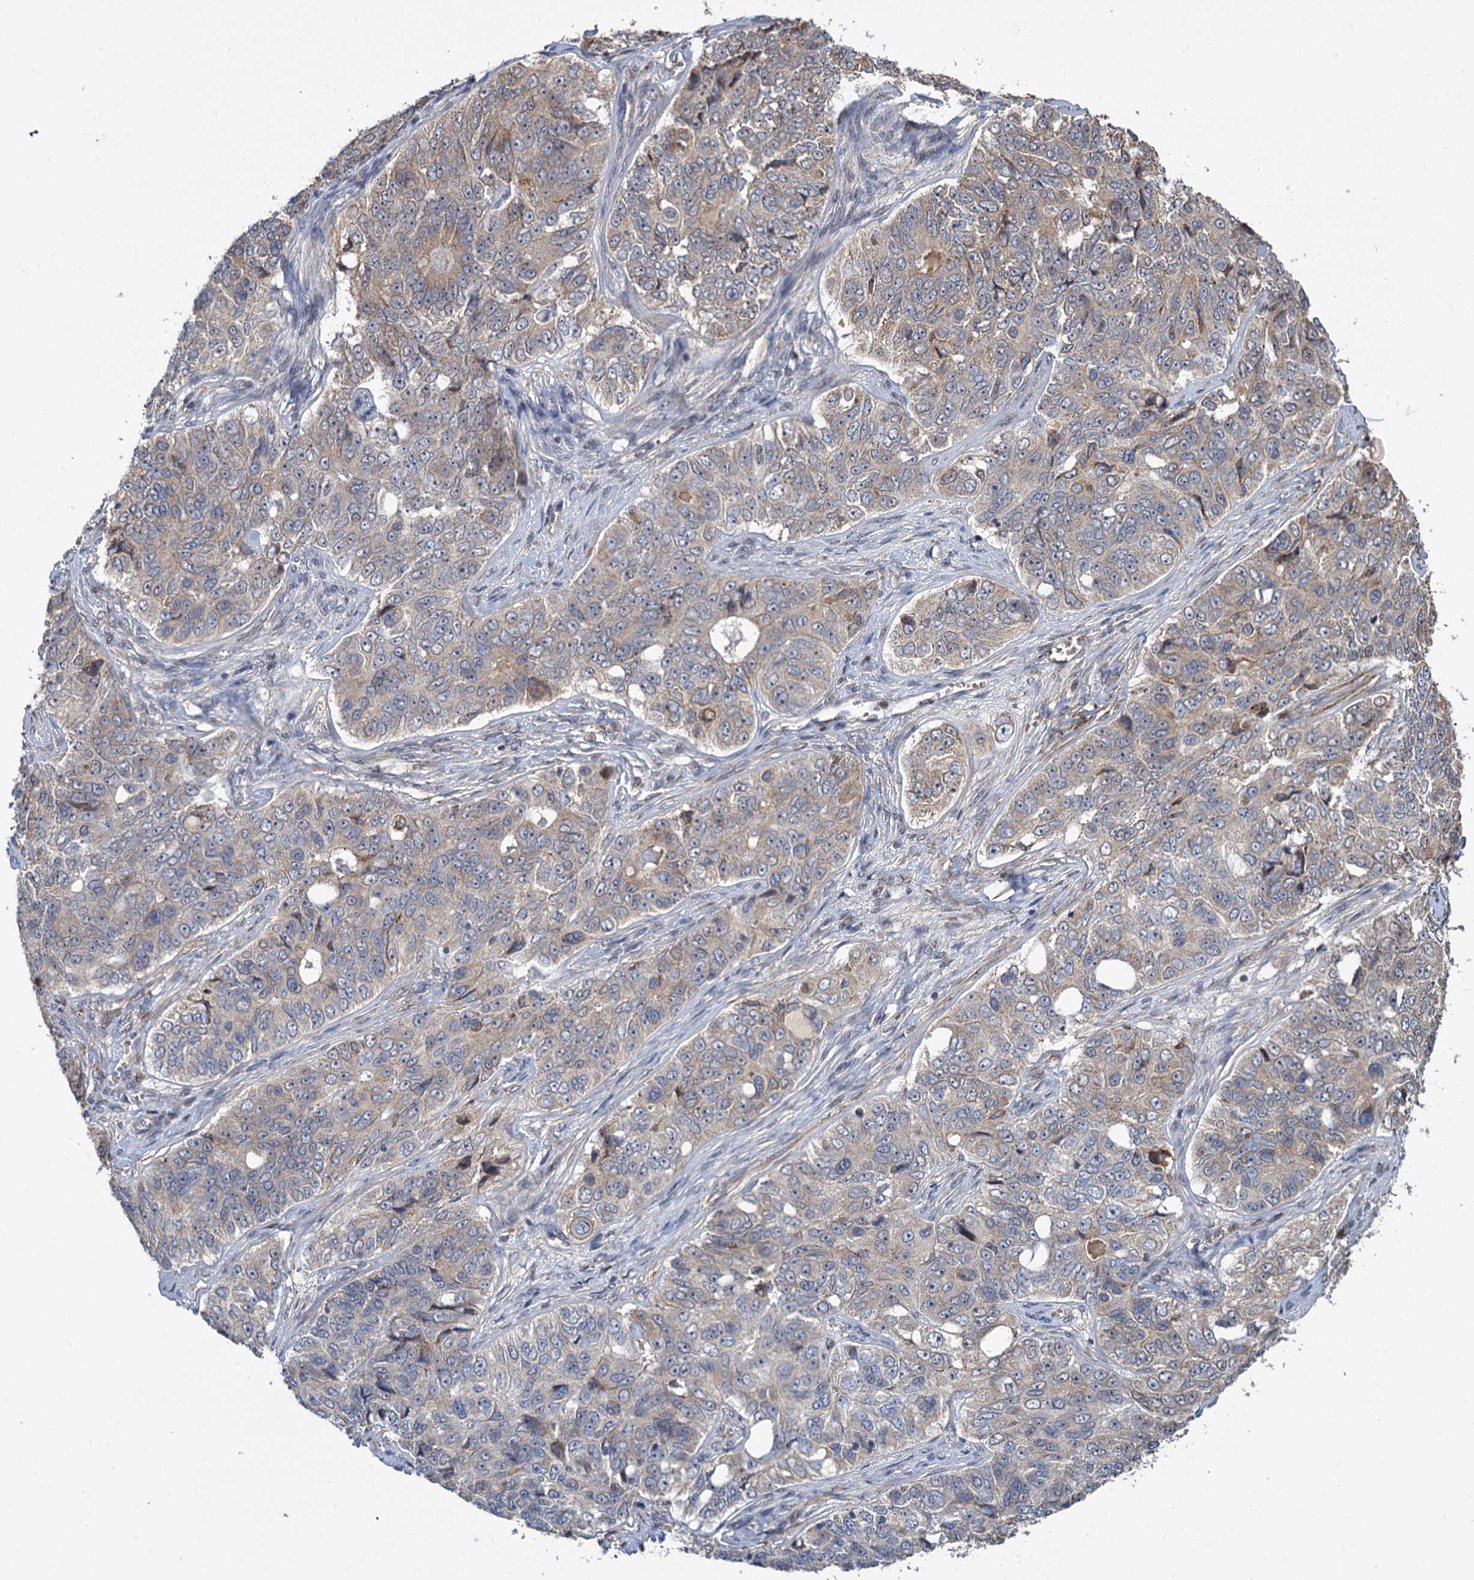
{"staining": {"intensity": "weak", "quantity": "<25%", "location": "cytoplasmic/membranous"}, "tissue": "ovarian cancer", "cell_type": "Tumor cells", "image_type": "cancer", "snomed": [{"axis": "morphology", "description": "Carcinoma, endometroid"}, {"axis": "topography", "description": "Ovary"}], "caption": "A histopathology image of ovarian endometroid carcinoma stained for a protein demonstrates no brown staining in tumor cells.", "gene": "ALKBH7", "patient": {"sex": "female", "age": 51}}